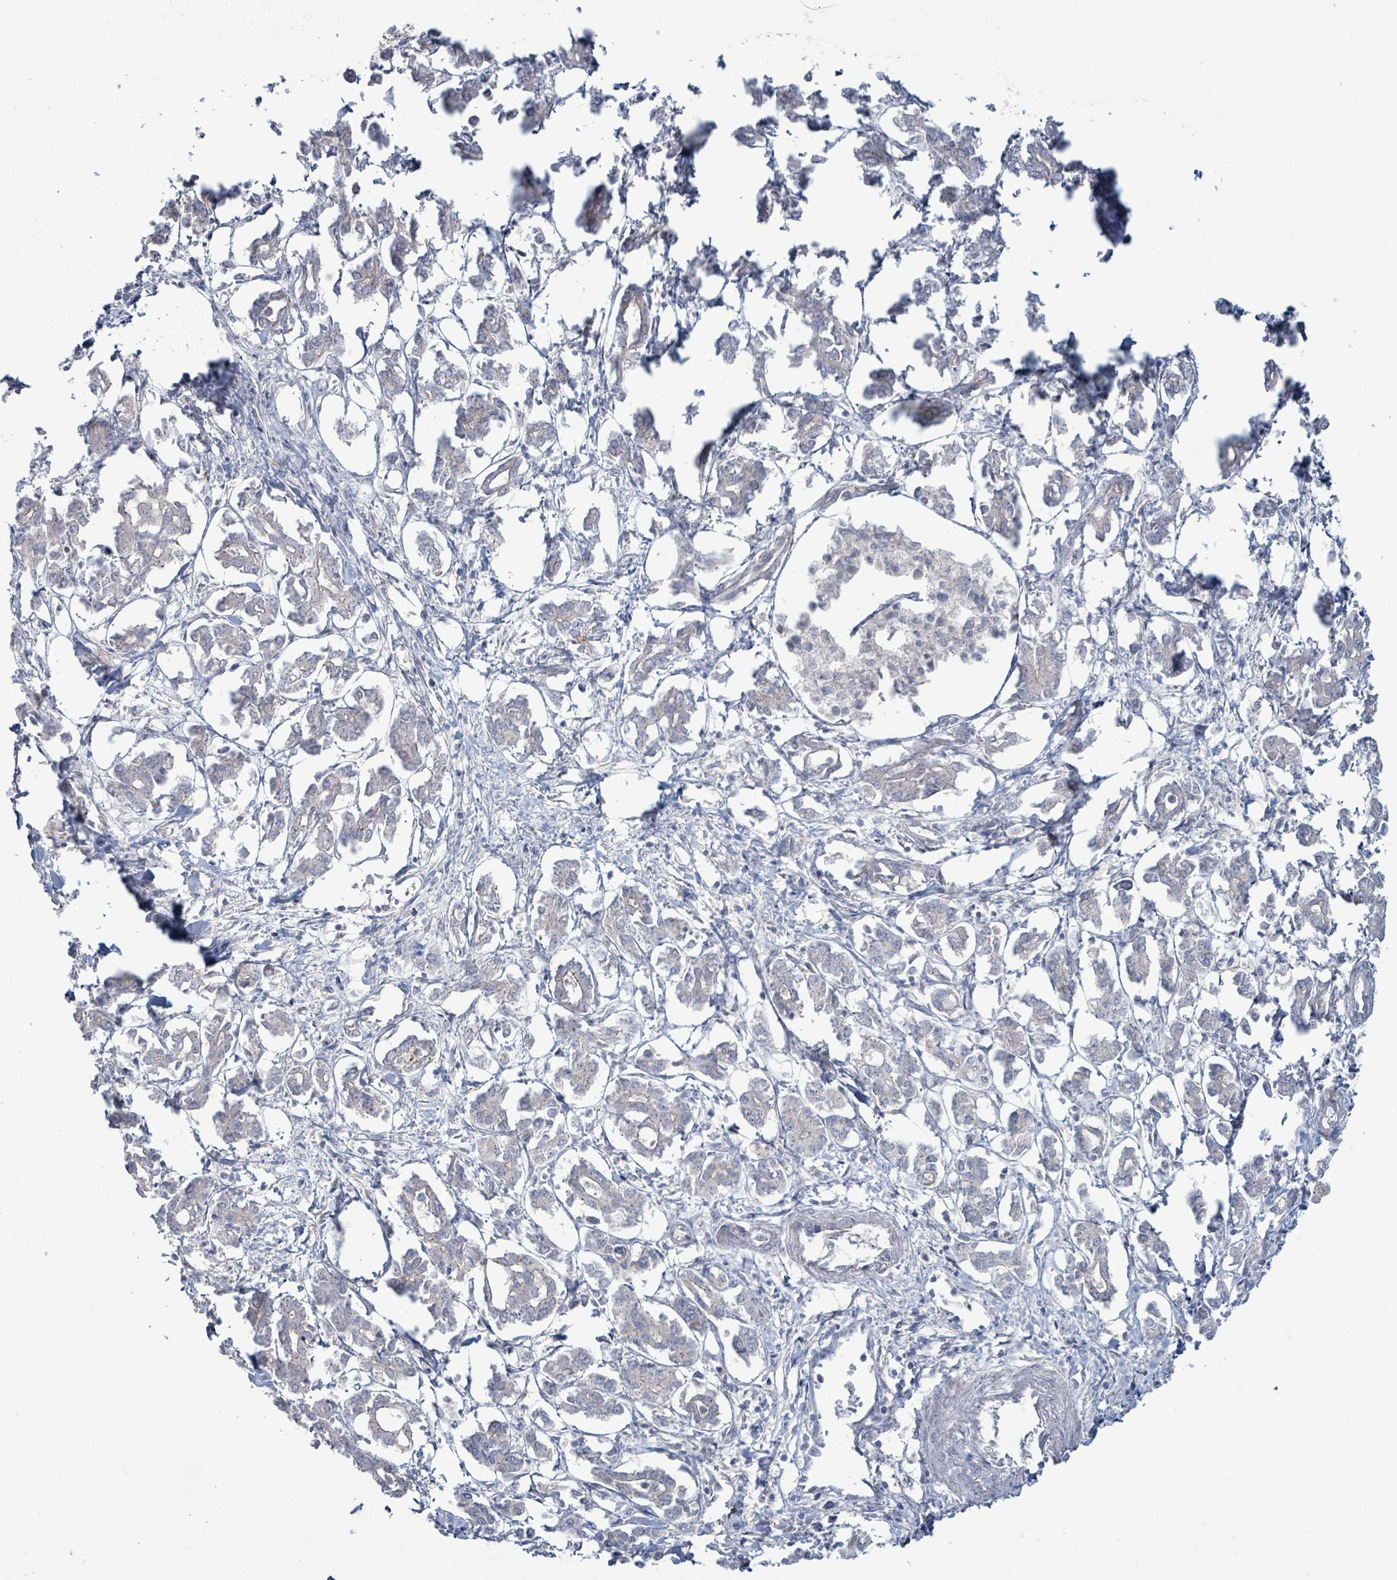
{"staining": {"intensity": "negative", "quantity": "none", "location": "none"}, "tissue": "pancreatic cancer", "cell_type": "Tumor cells", "image_type": "cancer", "snomed": [{"axis": "morphology", "description": "Adenocarcinoma, NOS"}, {"axis": "topography", "description": "Pancreas"}], "caption": "Immunohistochemistry (IHC) histopathology image of human pancreatic cancer (adenocarcinoma) stained for a protein (brown), which displays no positivity in tumor cells.", "gene": "COL5A3", "patient": {"sex": "male", "age": 61}}